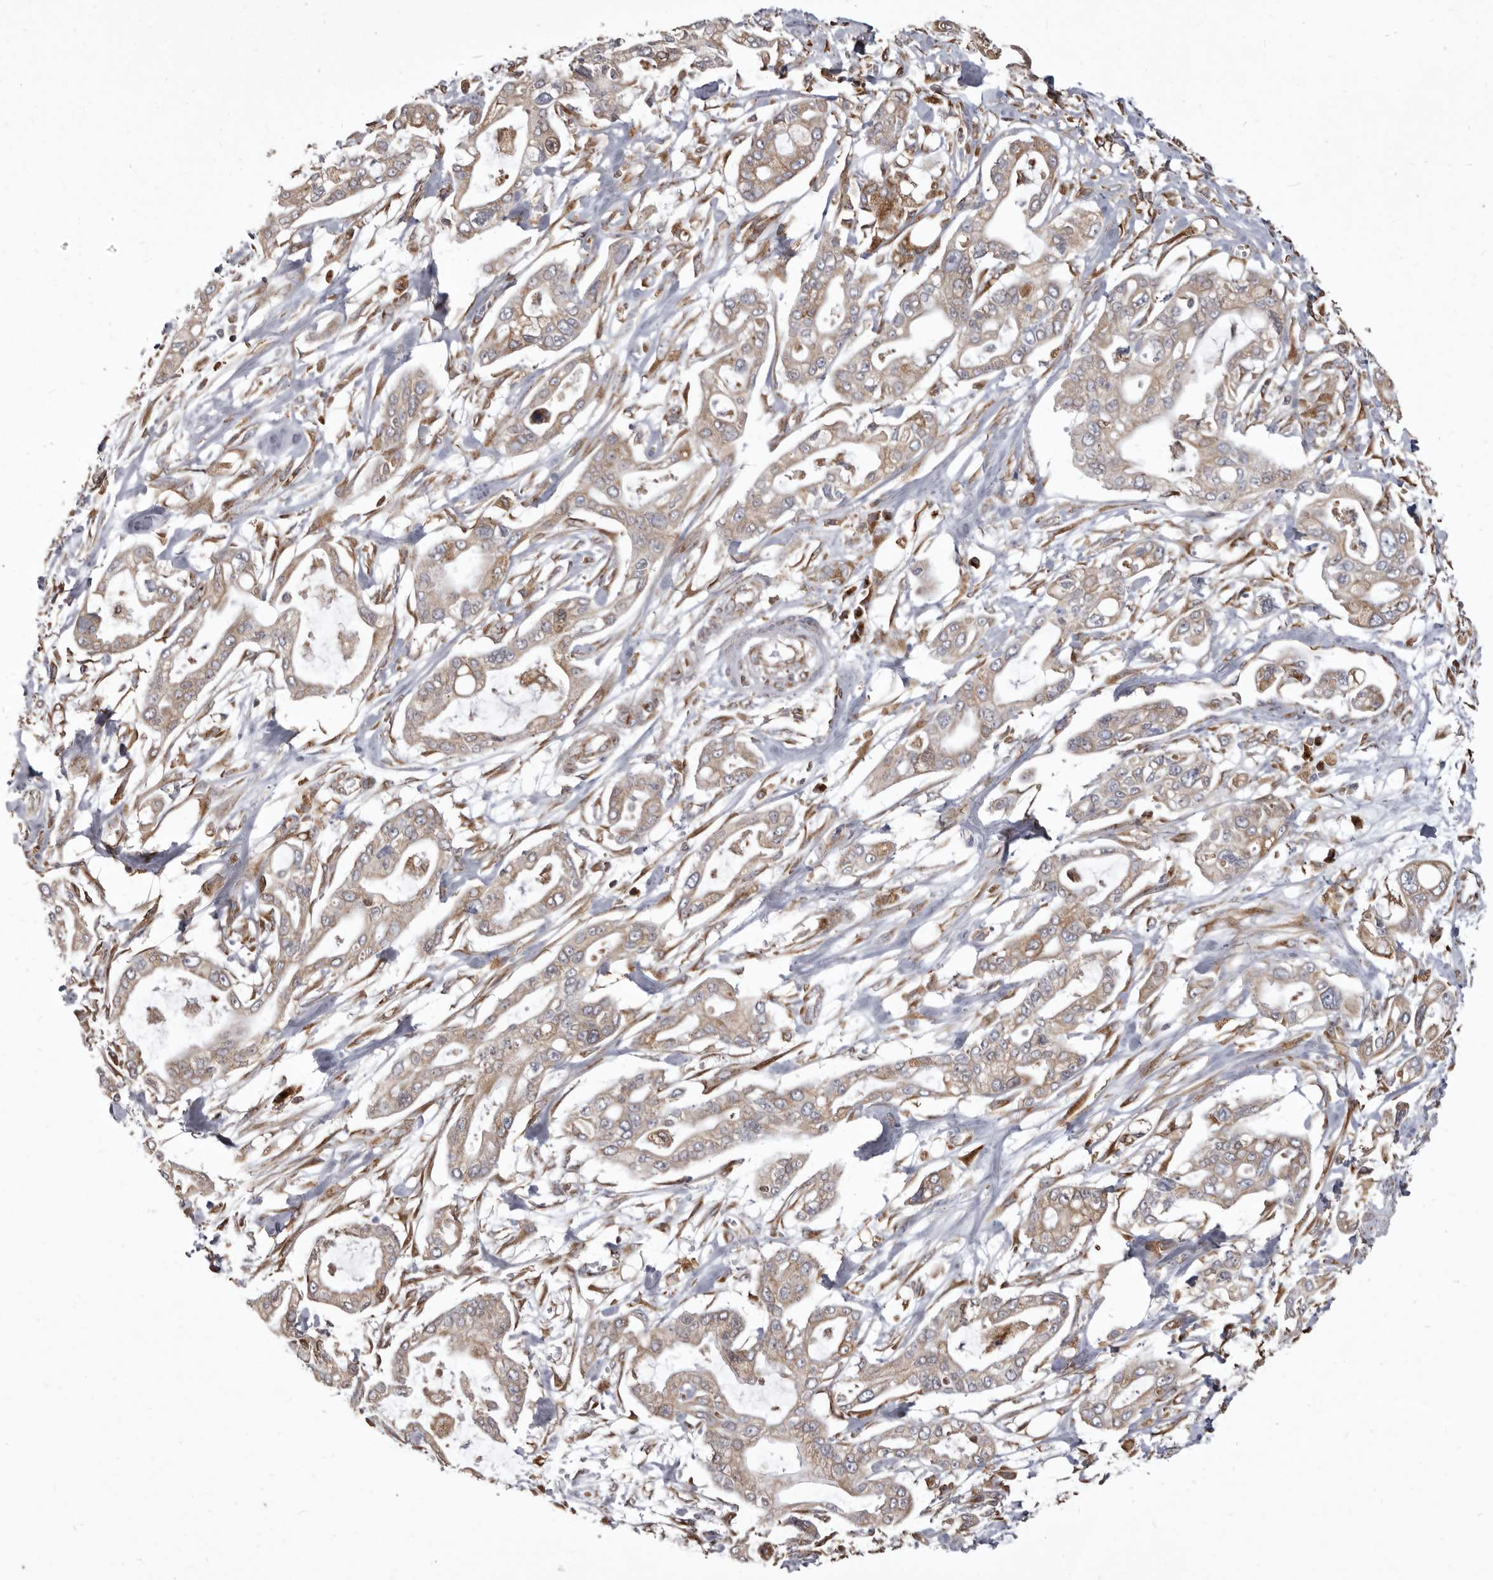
{"staining": {"intensity": "weak", "quantity": ">75%", "location": "cytoplasmic/membranous"}, "tissue": "pancreatic cancer", "cell_type": "Tumor cells", "image_type": "cancer", "snomed": [{"axis": "morphology", "description": "Adenocarcinoma, NOS"}, {"axis": "topography", "description": "Pancreas"}], "caption": "Pancreatic cancer (adenocarcinoma) stained for a protein displays weak cytoplasmic/membranous positivity in tumor cells.", "gene": "CDK5RAP3", "patient": {"sex": "male", "age": 68}}